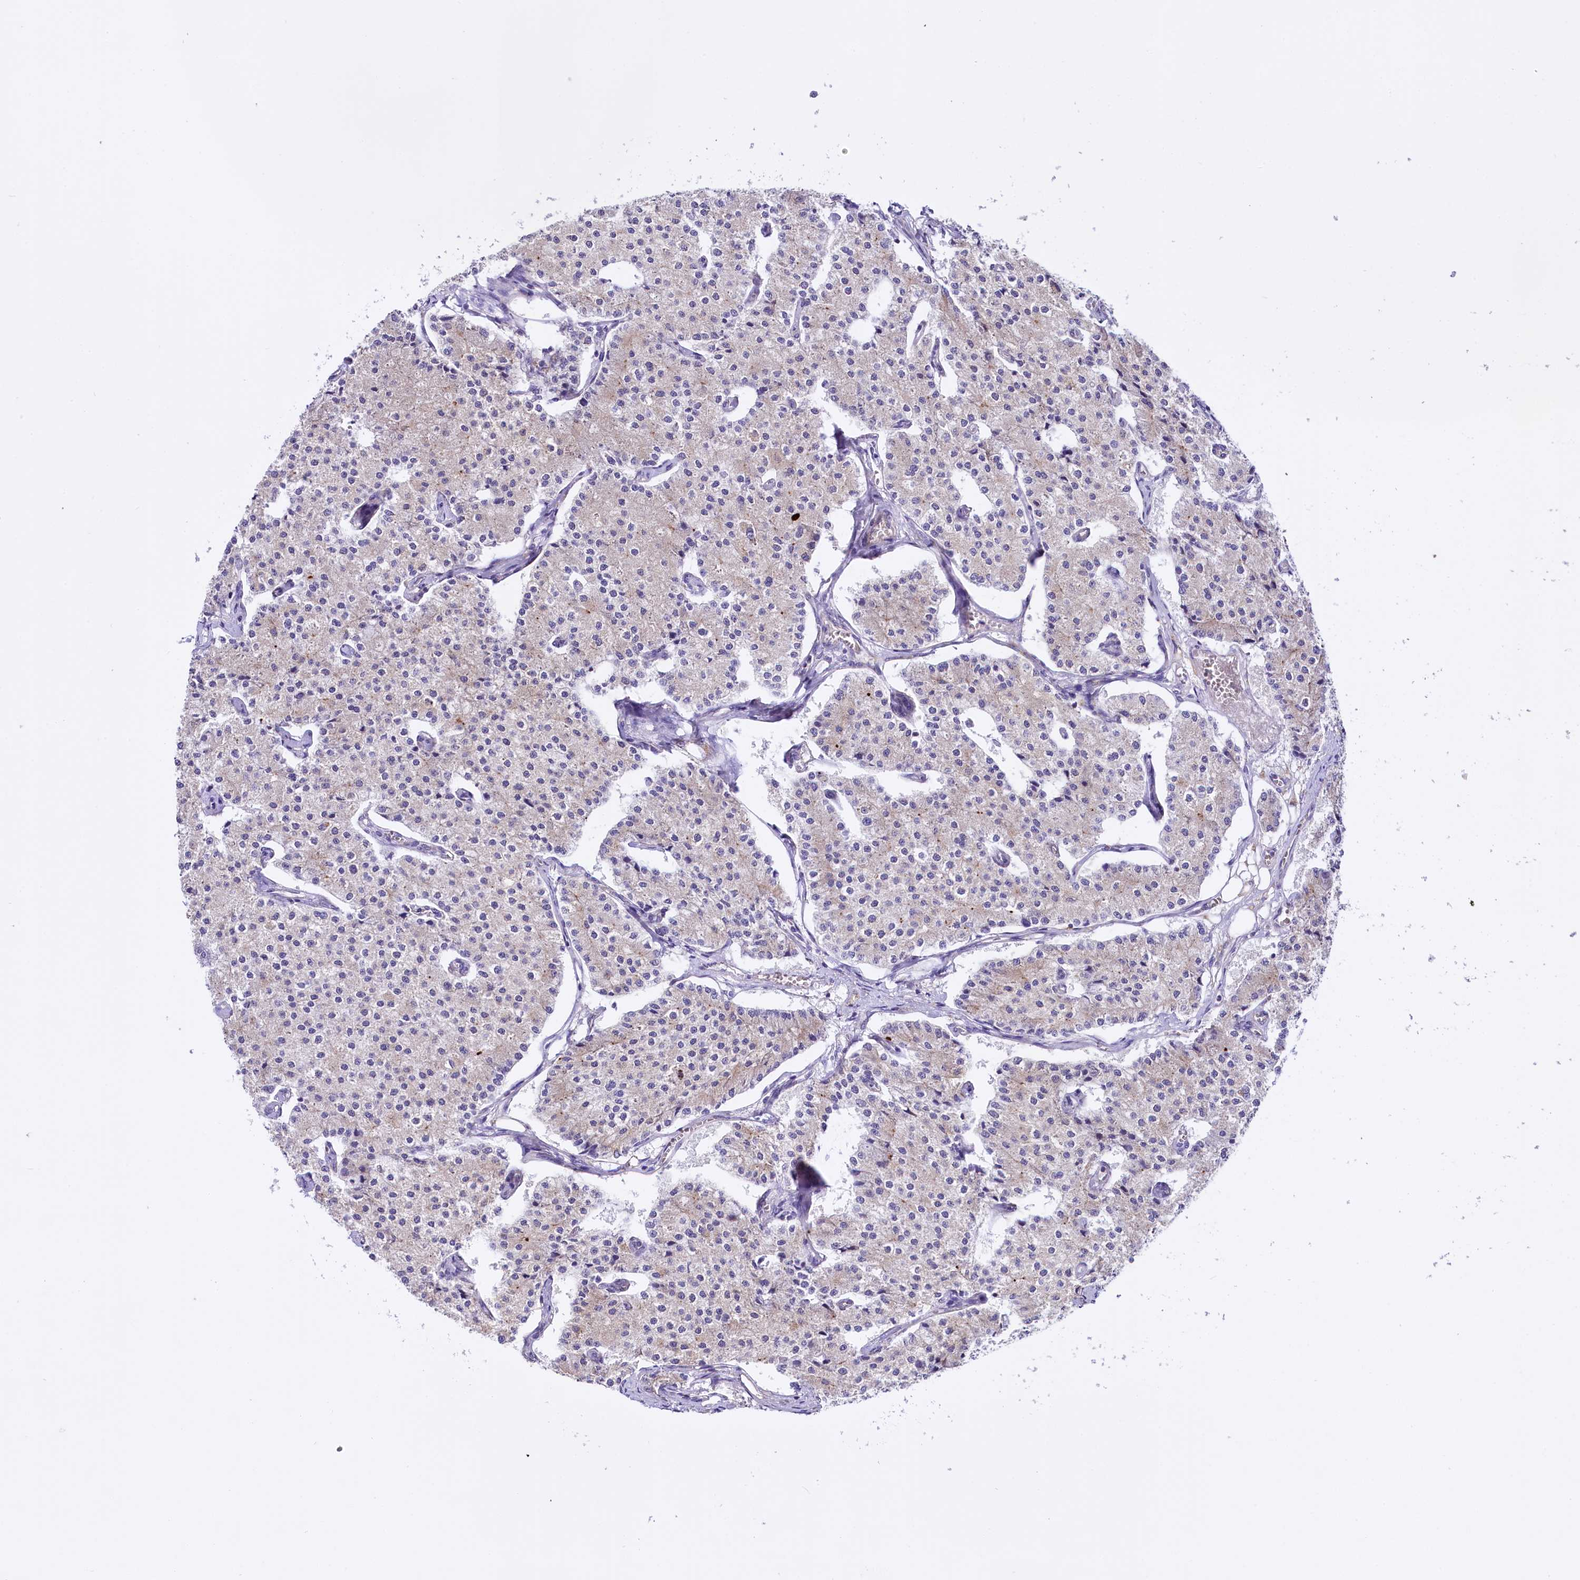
{"staining": {"intensity": "weak", "quantity": "25%-75%", "location": "cytoplasmic/membranous"}, "tissue": "carcinoid", "cell_type": "Tumor cells", "image_type": "cancer", "snomed": [{"axis": "morphology", "description": "Carcinoid, malignant, NOS"}, {"axis": "topography", "description": "Colon"}], "caption": "Protein expression analysis of carcinoid shows weak cytoplasmic/membranous expression in about 25%-75% of tumor cells.", "gene": "CEP295", "patient": {"sex": "female", "age": 52}}